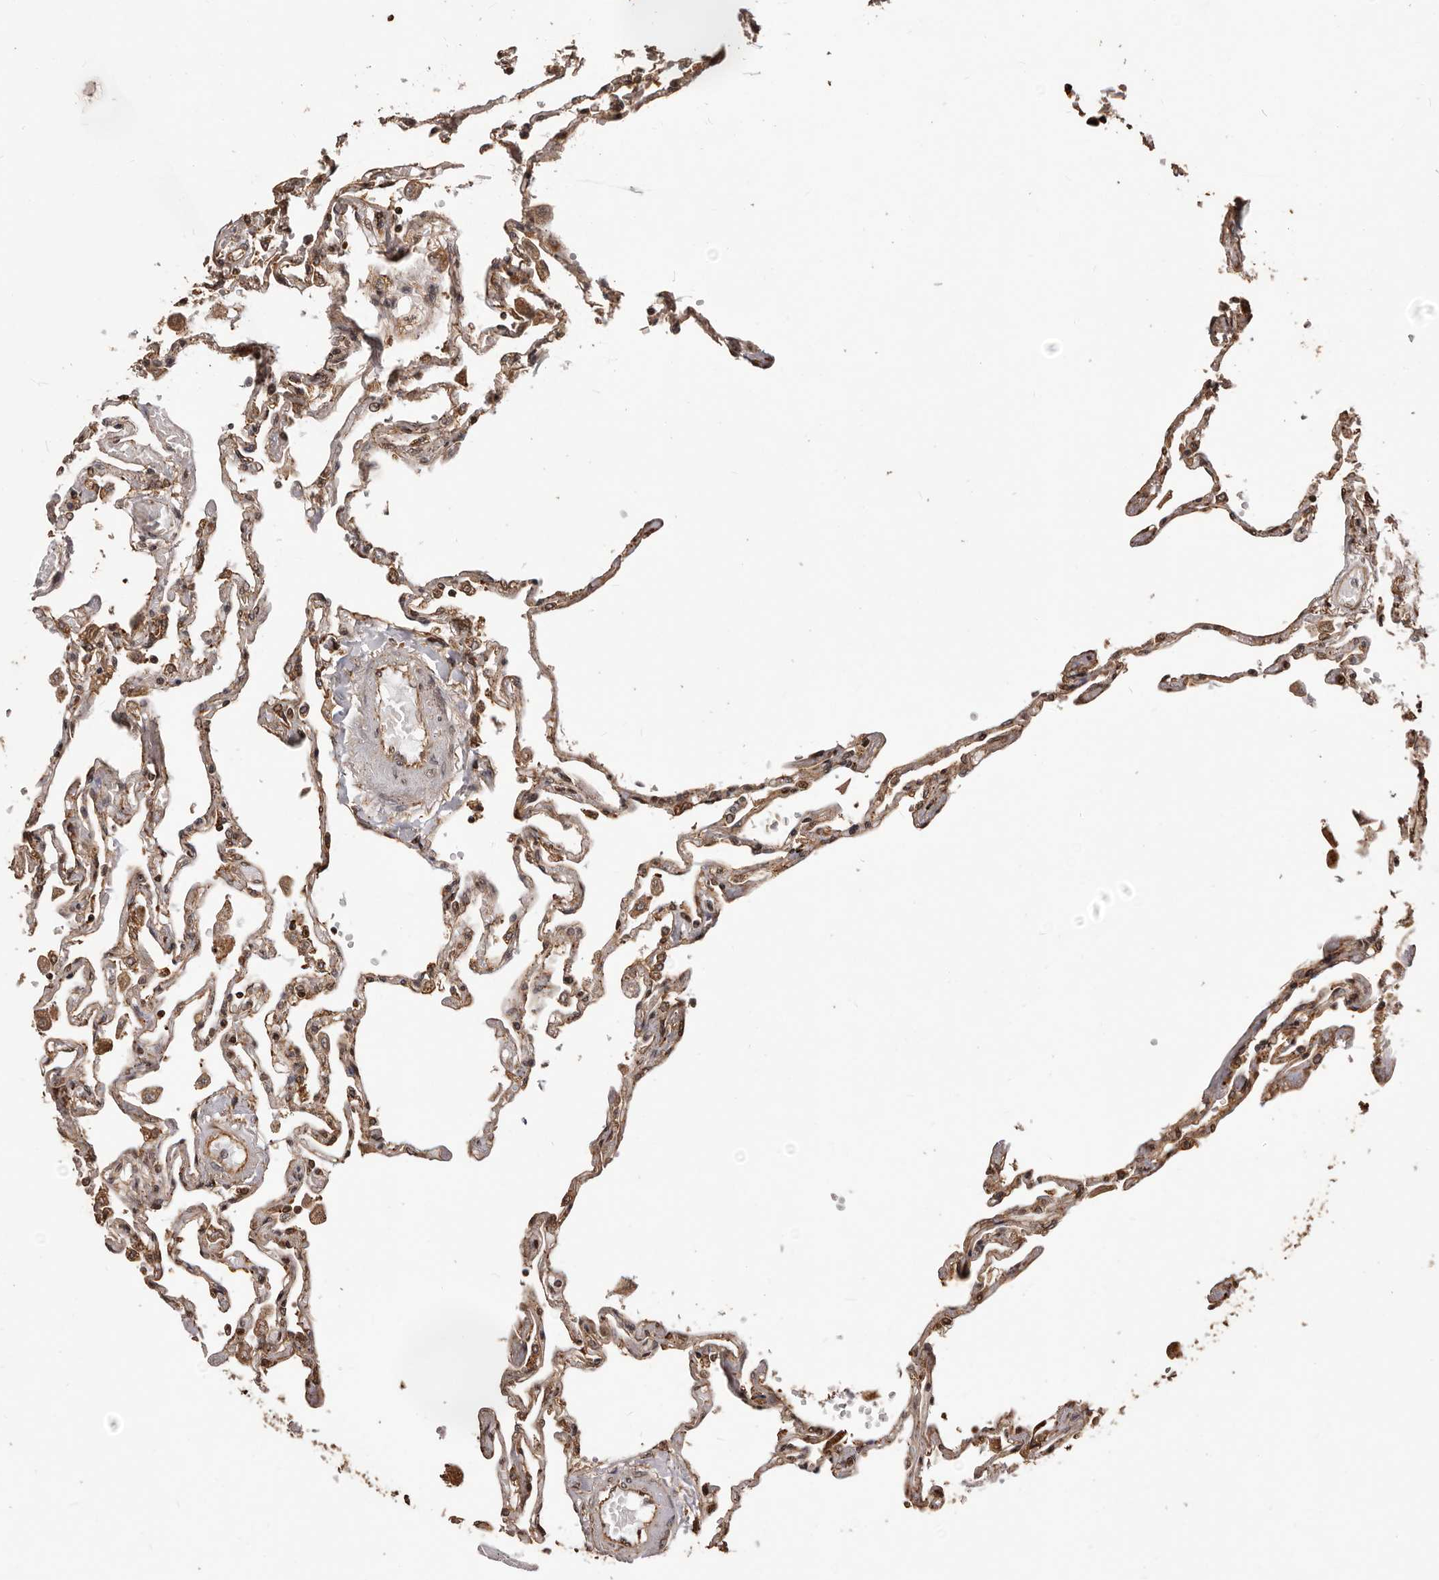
{"staining": {"intensity": "moderate", "quantity": ">75%", "location": "cytoplasmic/membranous"}, "tissue": "lung", "cell_type": "Alveolar cells", "image_type": "normal", "snomed": [{"axis": "morphology", "description": "Normal tissue, NOS"}, {"axis": "topography", "description": "Lung"}], "caption": "Lung stained with DAB IHC exhibits medium levels of moderate cytoplasmic/membranous positivity in approximately >75% of alveolar cells.", "gene": "MTO1", "patient": {"sex": "female", "age": 67}}